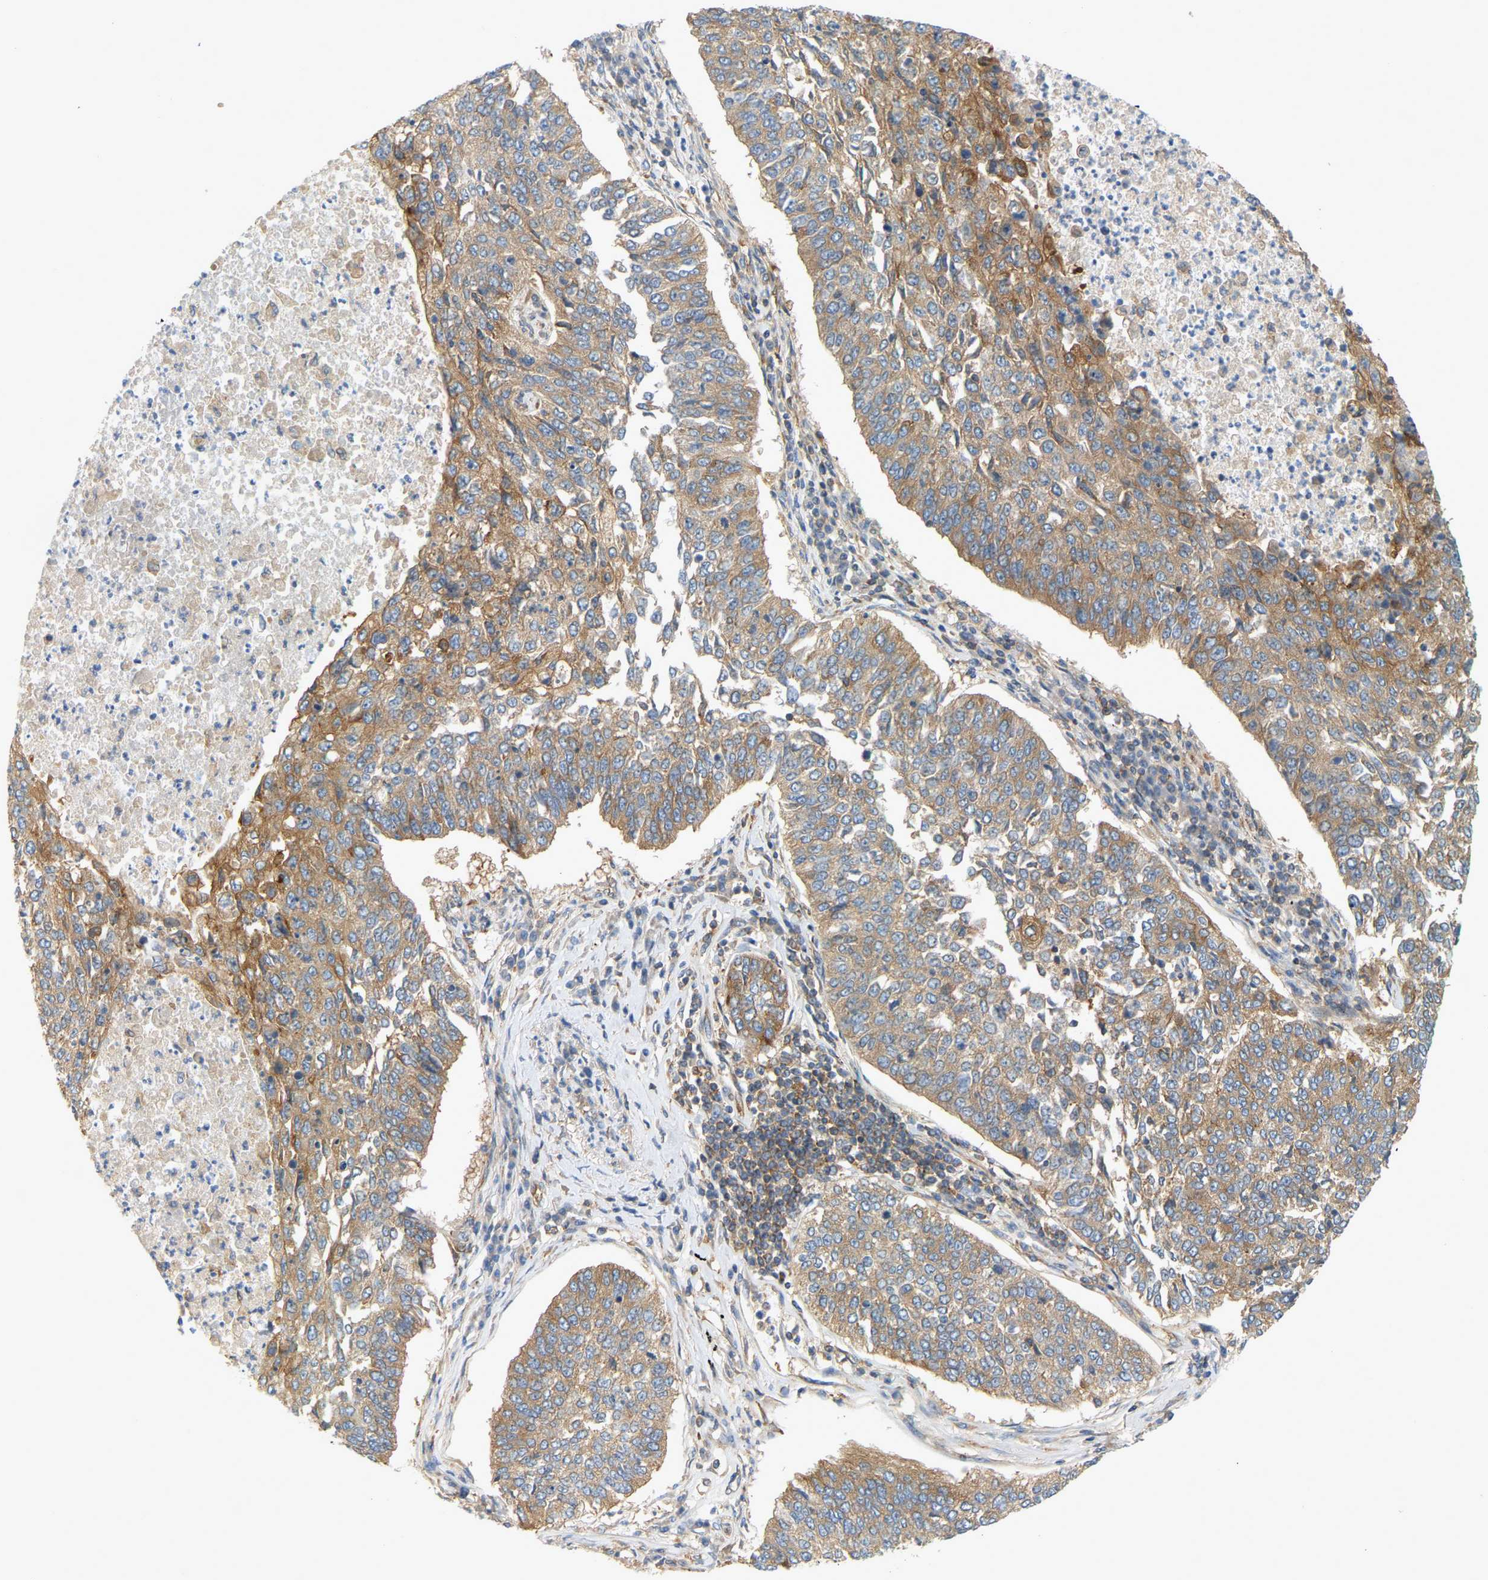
{"staining": {"intensity": "moderate", "quantity": ">75%", "location": "cytoplasmic/membranous"}, "tissue": "lung cancer", "cell_type": "Tumor cells", "image_type": "cancer", "snomed": [{"axis": "morphology", "description": "Normal tissue, NOS"}, {"axis": "morphology", "description": "Squamous cell carcinoma, NOS"}, {"axis": "topography", "description": "Cartilage tissue"}, {"axis": "topography", "description": "Bronchus"}, {"axis": "topography", "description": "Lung"}], "caption": "Protein staining shows moderate cytoplasmic/membranous positivity in approximately >75% of tumor cells in squamous cell carcinoma (lung).", "gene": "AKAP13", "patient": {"sex": "female", "age": 49}}